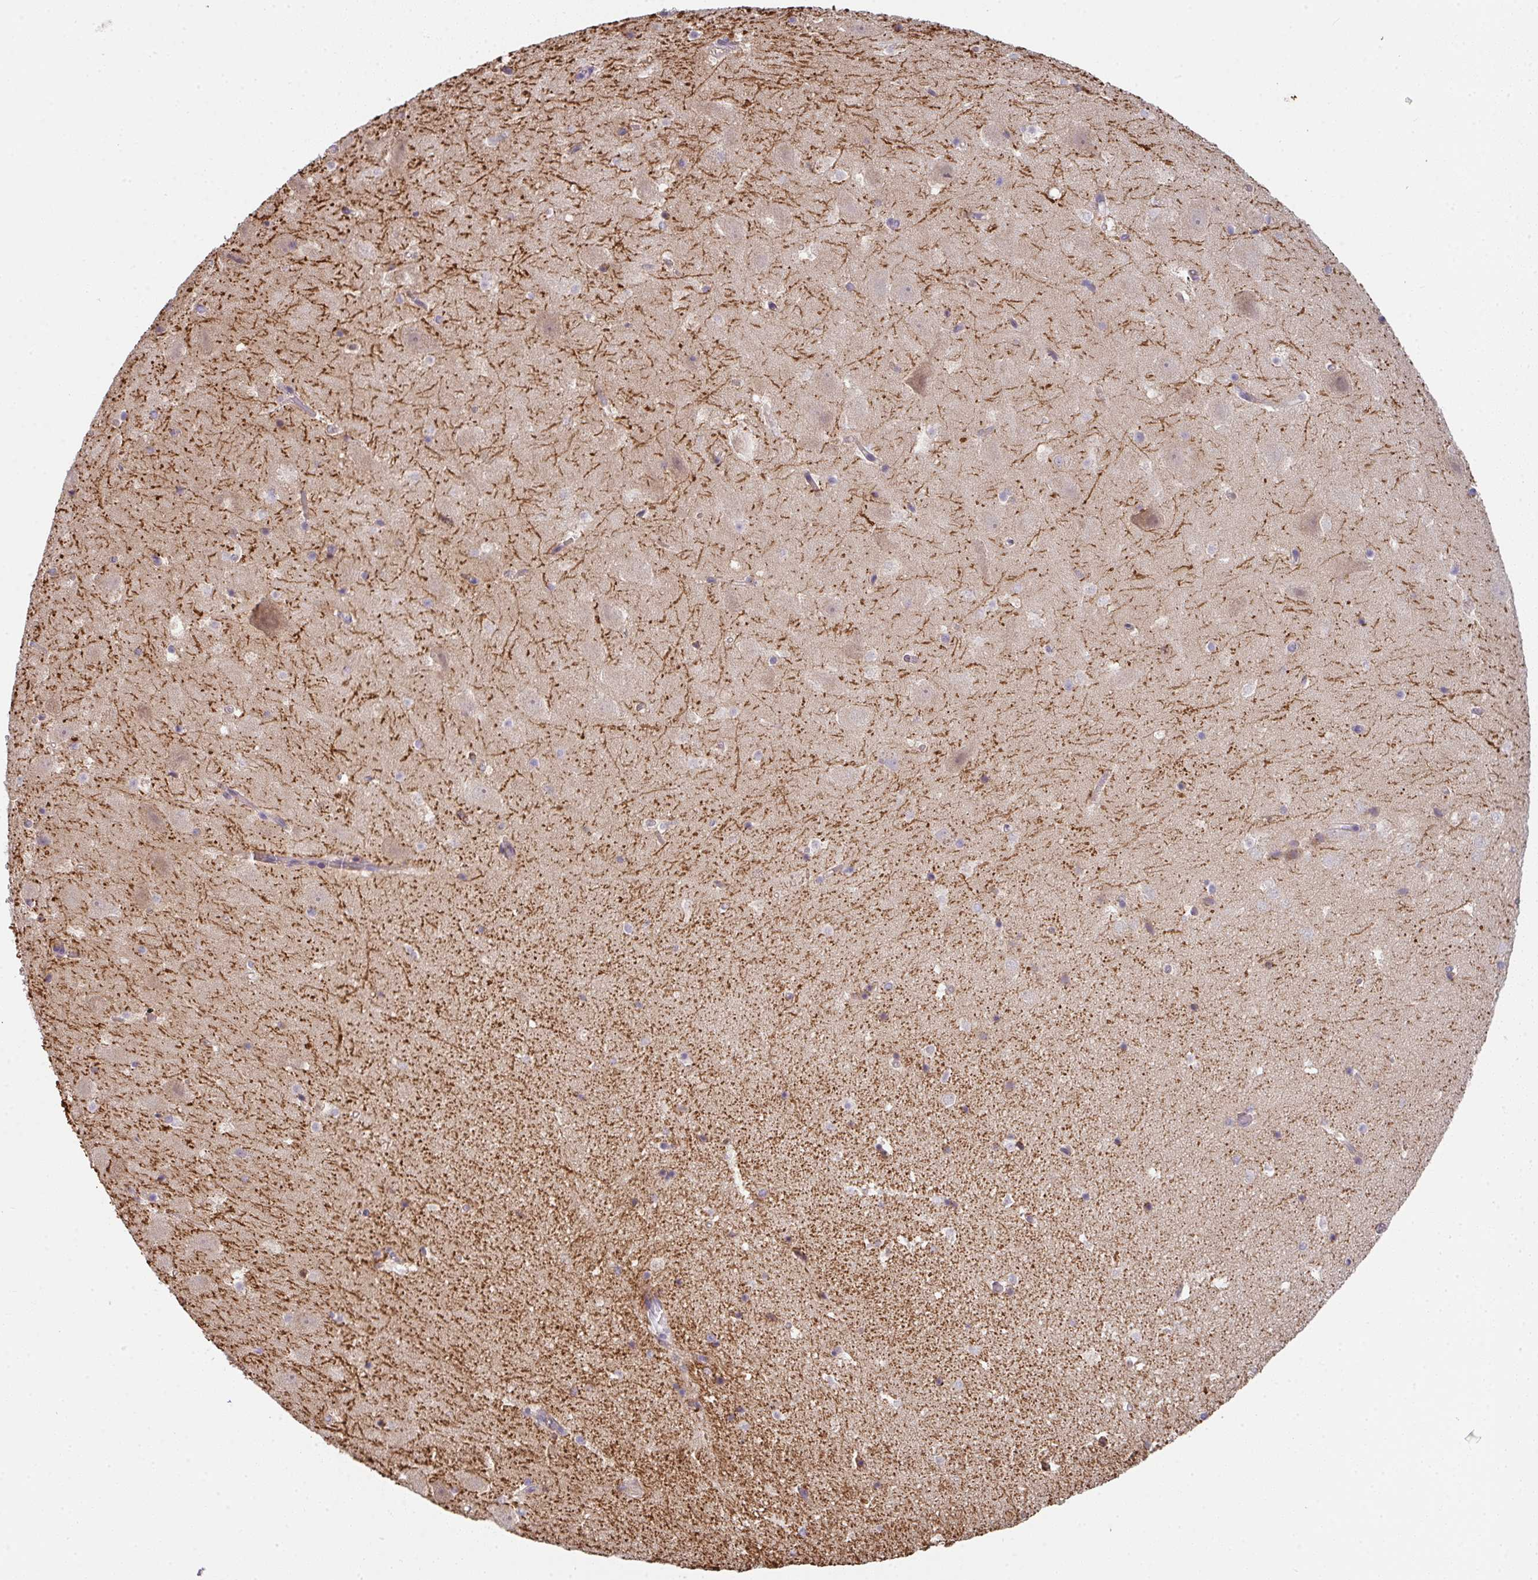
{"staining": {"intensity": "weak", "quantity": "25%-75%", "location": "cytoplasmic/membranous"}, "tissue": "hippocampus", "cell_type": "Glial cells", "image_type": "normal", "snomed": [{"axis": "morphology", "description": "Normal tissue, NOS"}, {"axis": "topography", "description": "Hippocampus"}], "caption": "Immunohistochemistry of benign hippocampus shows low levels of weak cytoplasmic/membranous positivity in about 25%-75% of glial cells.", "gene": "TSPAN31", "patient": {"sex": "female", "age": 42}}